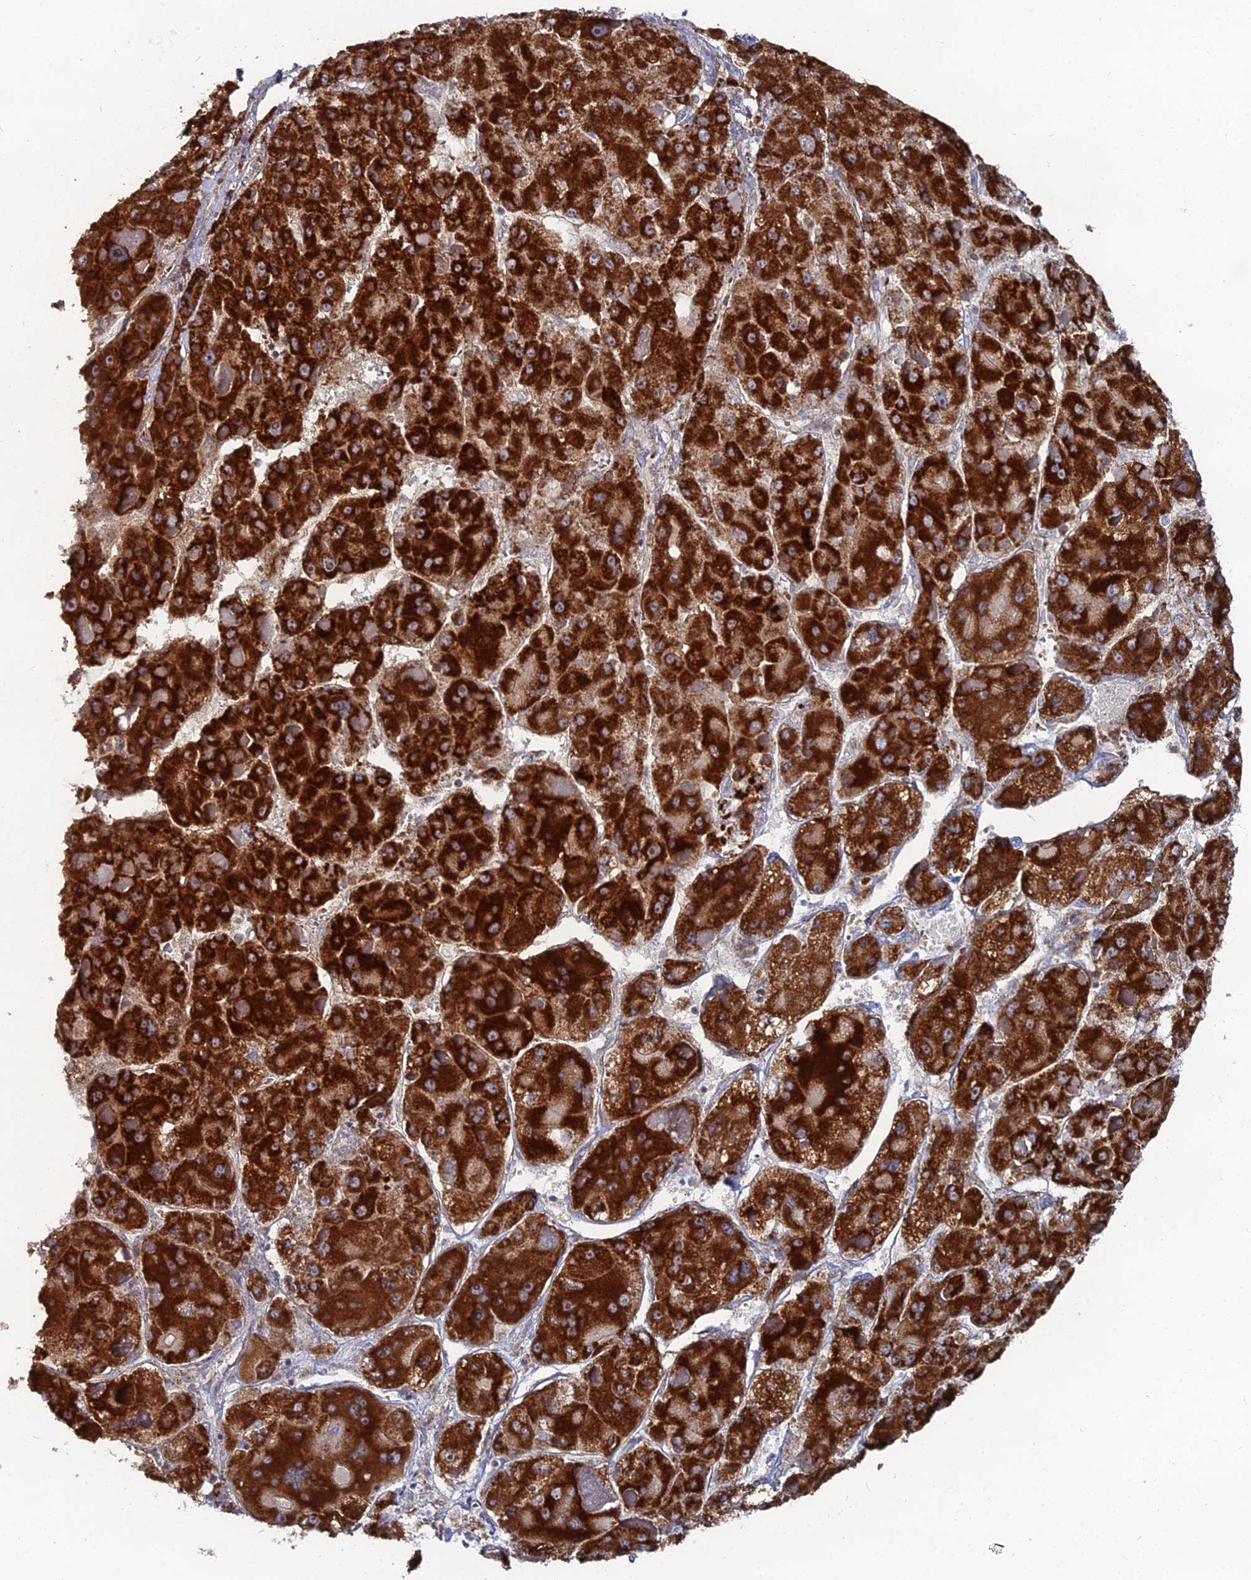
{"staining": {"intensity": "strong", "quantity": ">75%", "location": "cytoplasmic/membranous"}, "tissue": "liver cancer", "cell_type": "Tumor cells", "image_type": "cancer", "snomed": [{"axis": "morphology", "description": "Carcinoma, Hepatocellular, NOS"}, {"axis": "topography", "description": "Liver"}], "caption": "An image of human liver hepatocellular carcinoma stained for a protein reveals strong cytoplasmic/membranous brown staining in tumor cells.", "gene": "MPC1", "patient": {"sex": "female", "age": 73}}